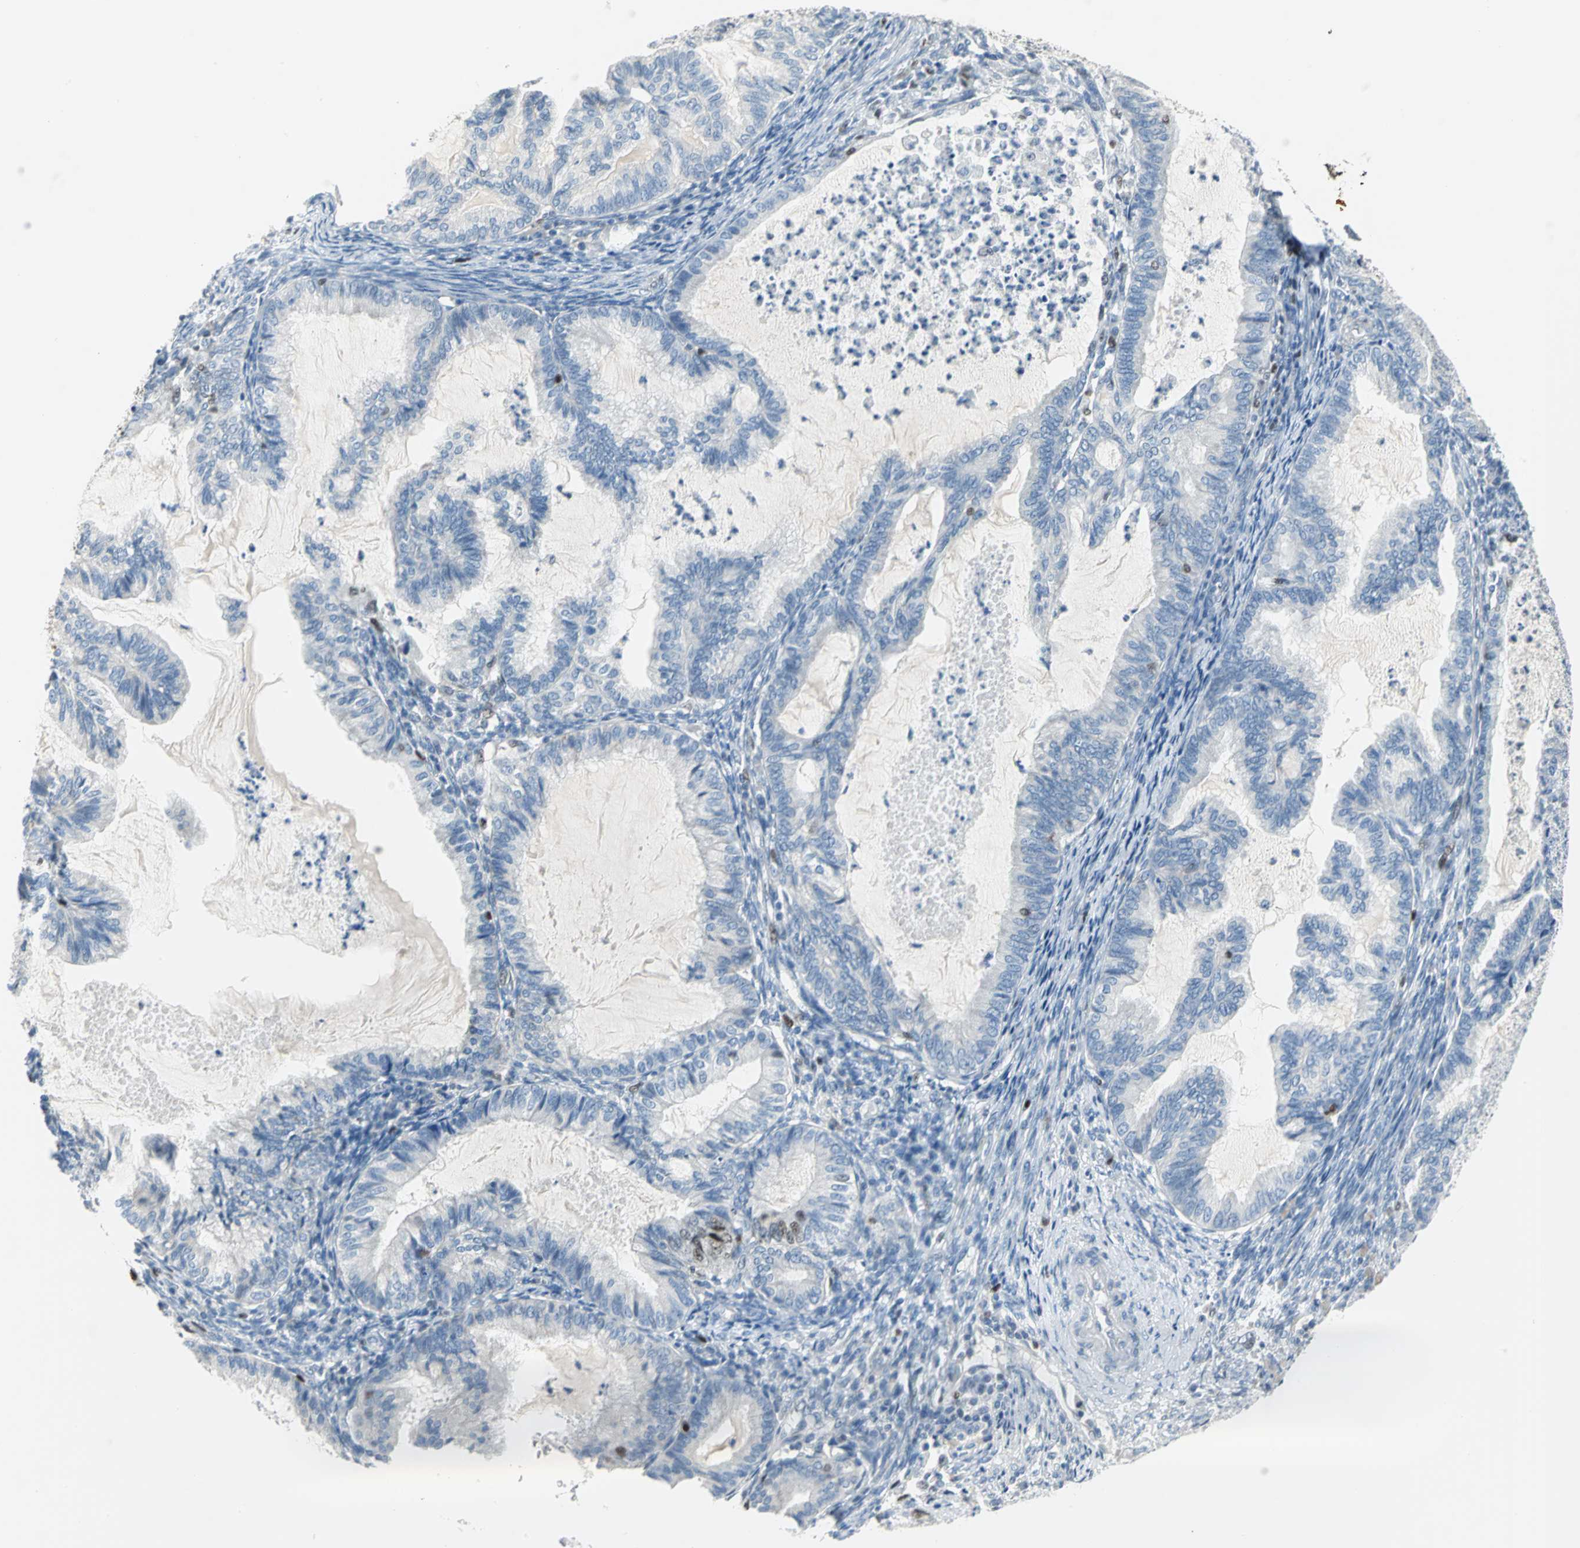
{"staining": {"intensity": "moderate", "quantity": "<25%", "location": "nuclear"}, "tissue": "cervical cancer", "cell_type": "Tumor cells", "image_type": "cancer", "snomed": [{"axis": "morphology", "description": "Normal tissue, NOS"}, {"axis": "morphology", "description": "Adenocarcinoma, NOS"}, {"axis": "topography", "description": "Cervix"}, {"axis": "topography", "description": "Endometrium"}], "caption": "Approximately <25% of tumor cells in cervical cancer demonstrate moderate nuclear protein positivity as visualized by brown immunohistochemical staining.", "gene": "MCM3", "patient": {"sex": "female", "age": 86}}